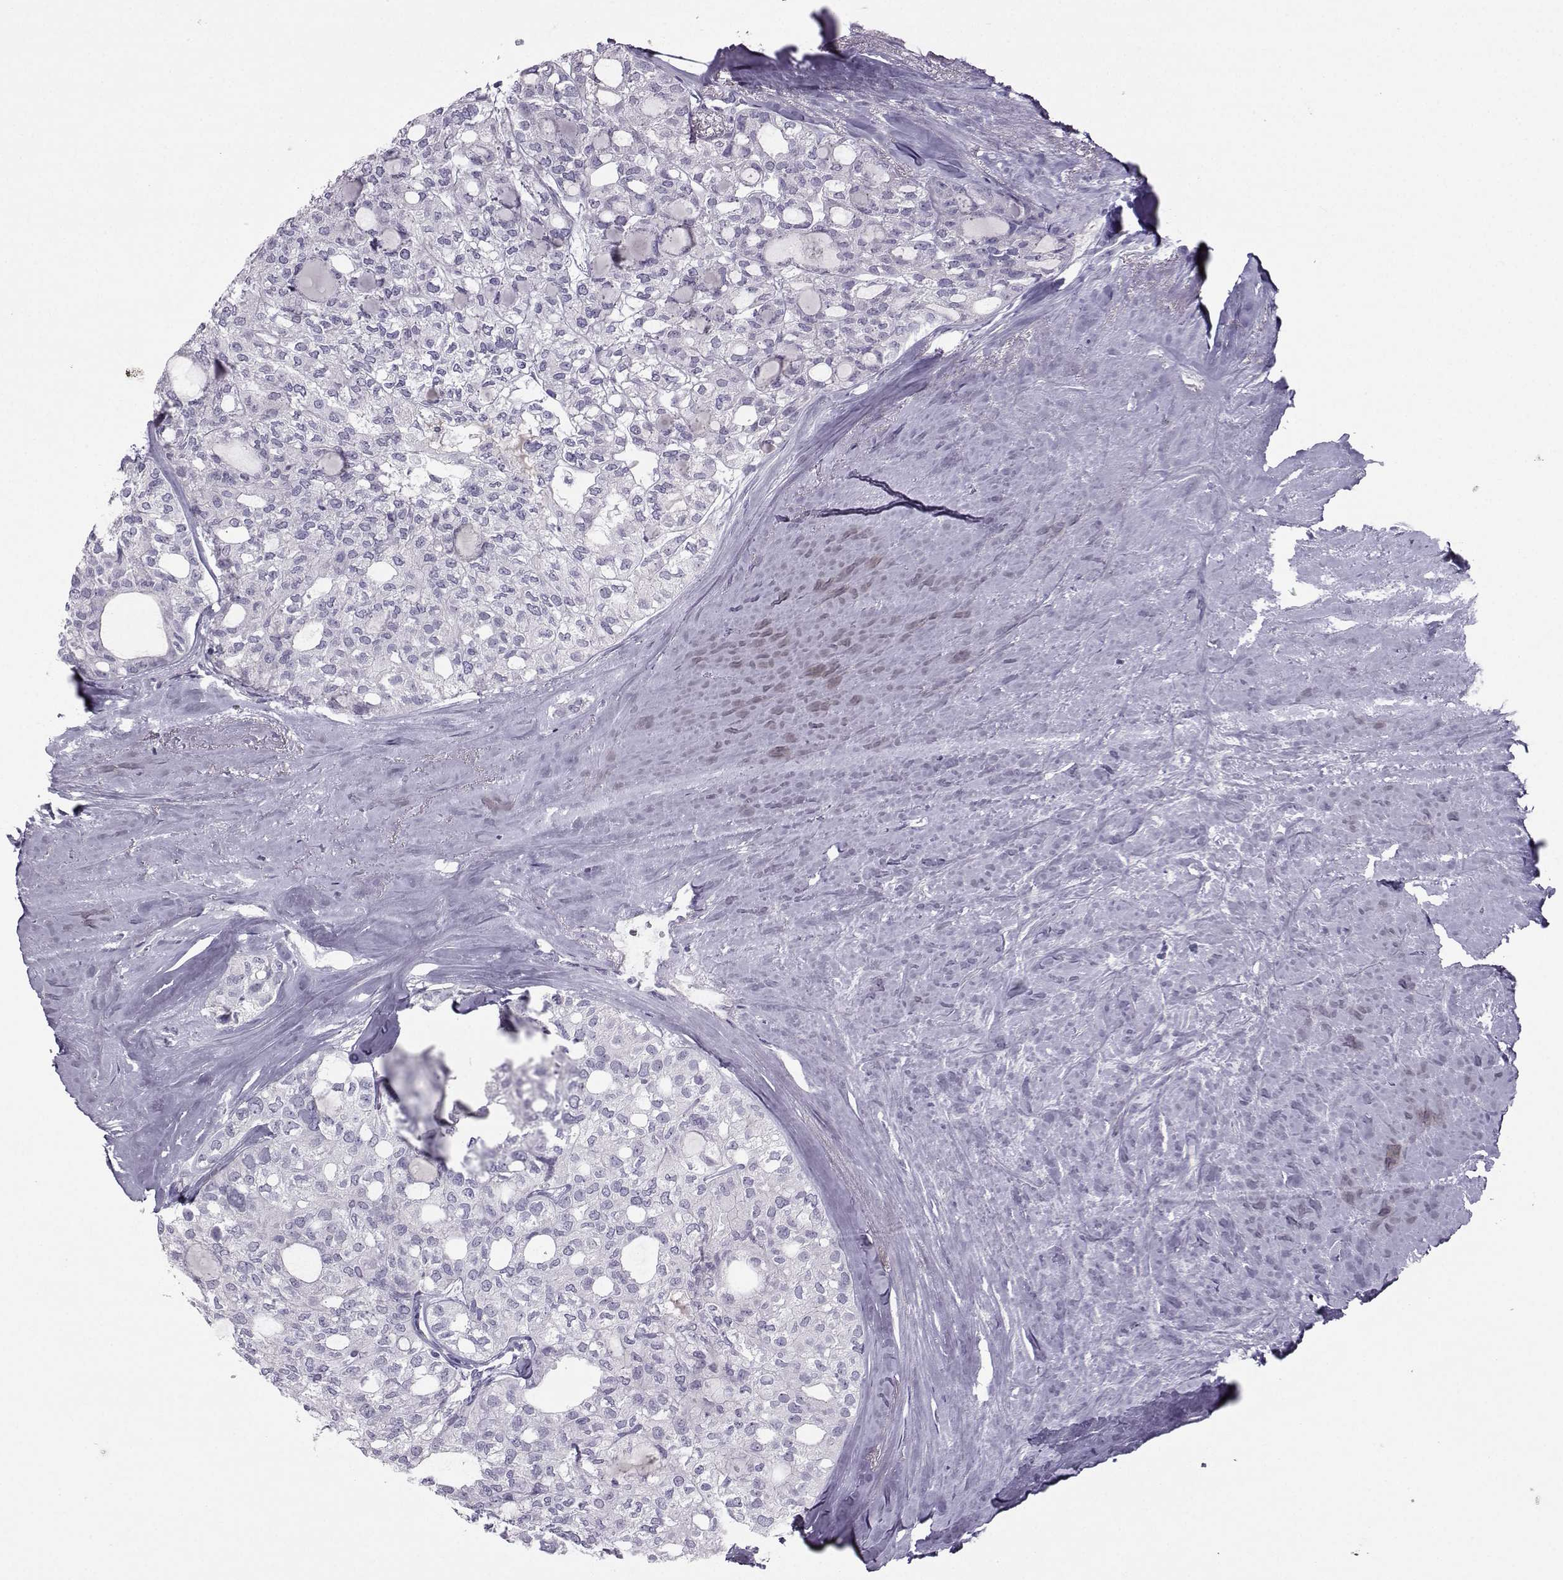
{"staining": {"intensity": "negative", "quantity": "none", "location": "none"}, "tissue": "thyroid cancer", "cell_type": "Tumor cells", "image_type": "cancer", "snomed": [{"axis": "morphology", "description": "Follicular adenoma carcinoma, NOS"}, {"axis": "topography", "description": "Thyroid gland"}], "caption": "DAB immunohistochemical staining of human thyroid cancer shows no significant expression in tumor cells.", "gene": "ARMC2", "patient": {"sex": "male", "age": 75}}